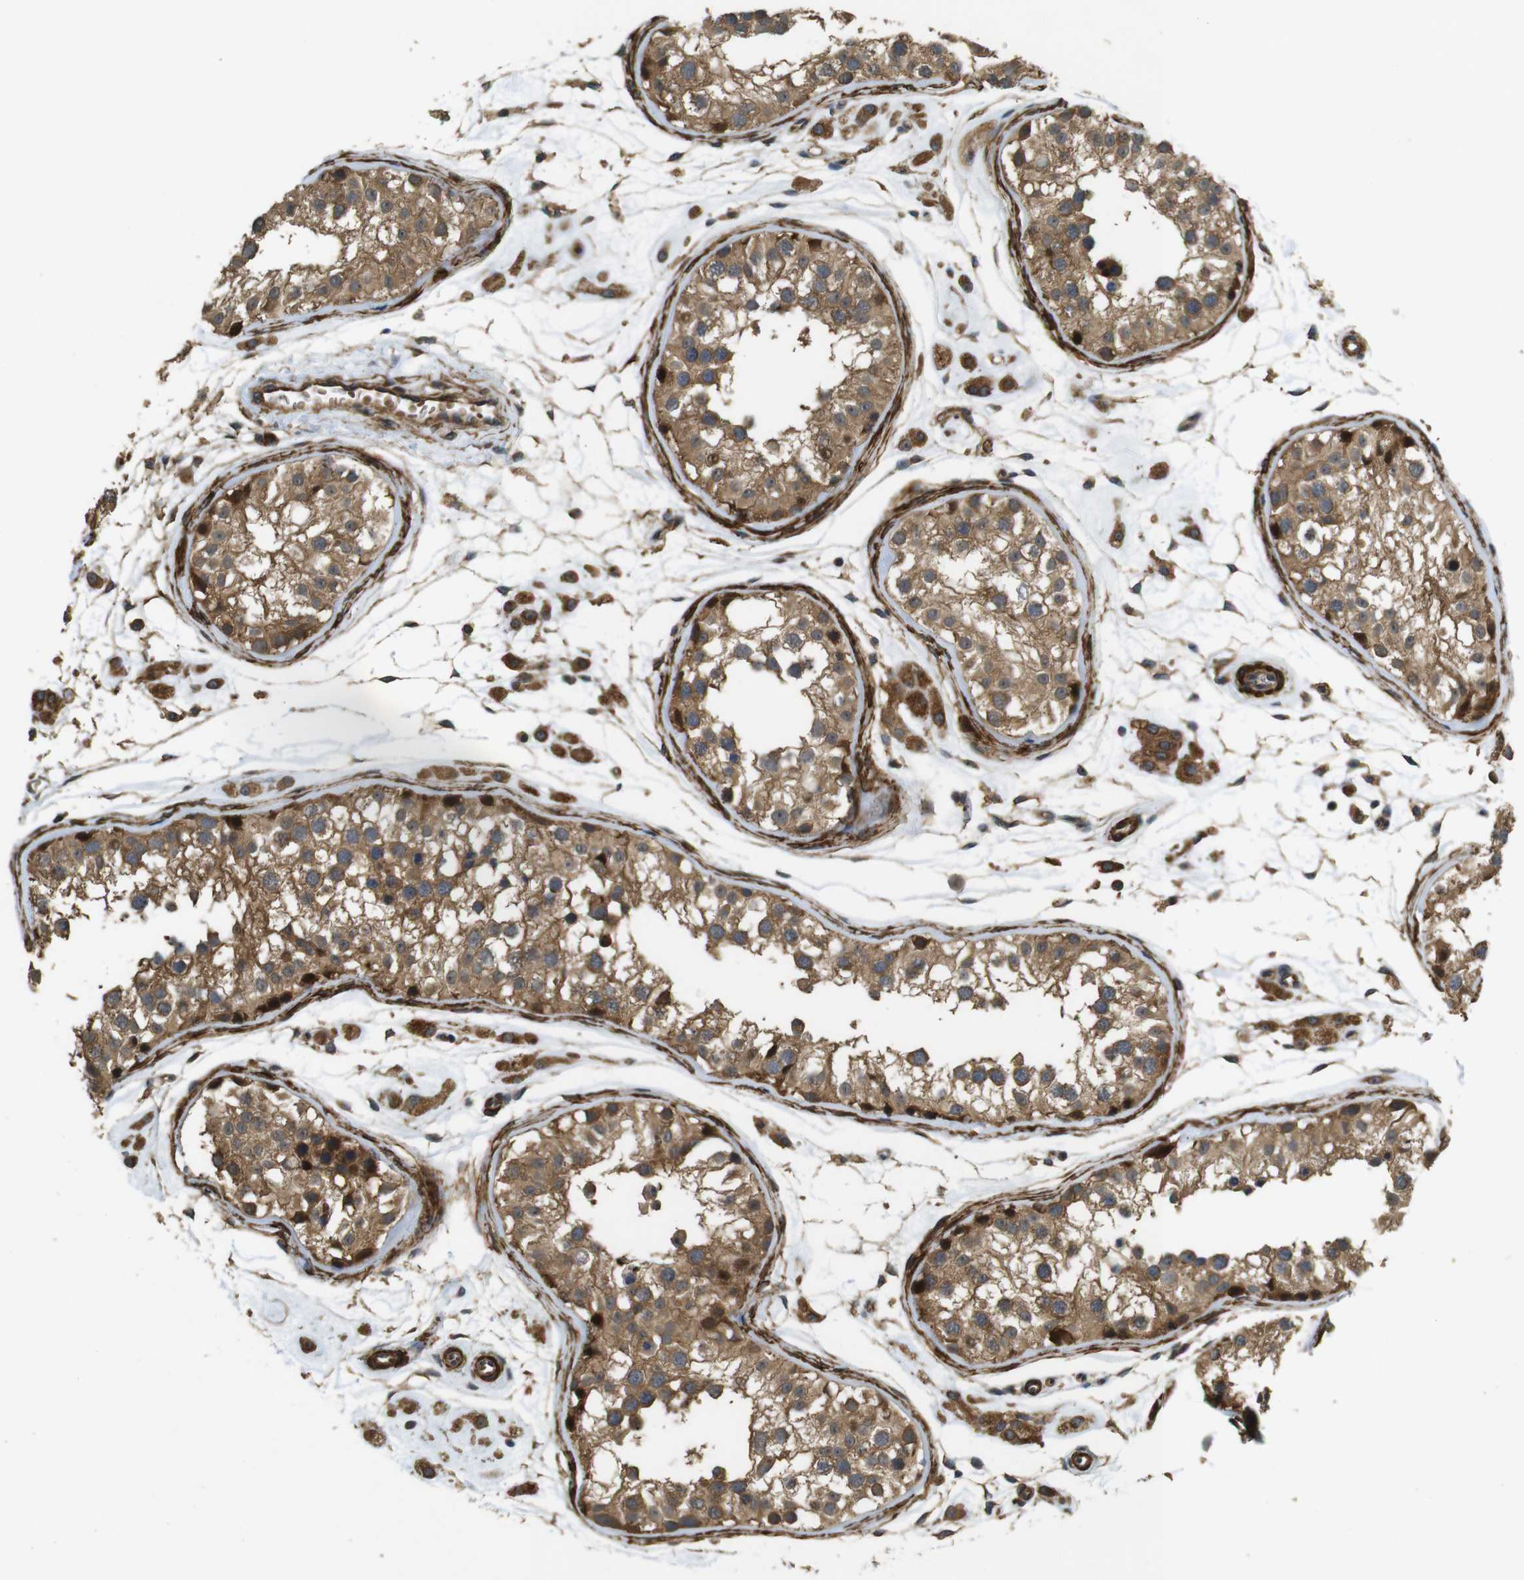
{"staining": {"intensity": "moderate", "quantity": ">75%", "location": "cytoplasmic/membranous"}, "tissue": "testis", "cell_type": "Cells in seminiferous ducts", "image_type": "normal", "snomed": [{"axis": "morphology", "description": "Normal tissue, NOS"}, {"axis": "morphology", "description": "Adenocarcinoma, metastatic, NOS"}, {"axis": "topography", "description": "Testis"}], "caption": "This photomicrograph demonstrates benign testis stained with immunohistochemistry to label a protein in brown. The cytoplasmic/membranous of cells in seminiferous ducts show moderate positivity for the protein. Nuclei are counter-stained blue.", "gene": "BNIP3", "patient": {"sex": "male", "age": 26}}